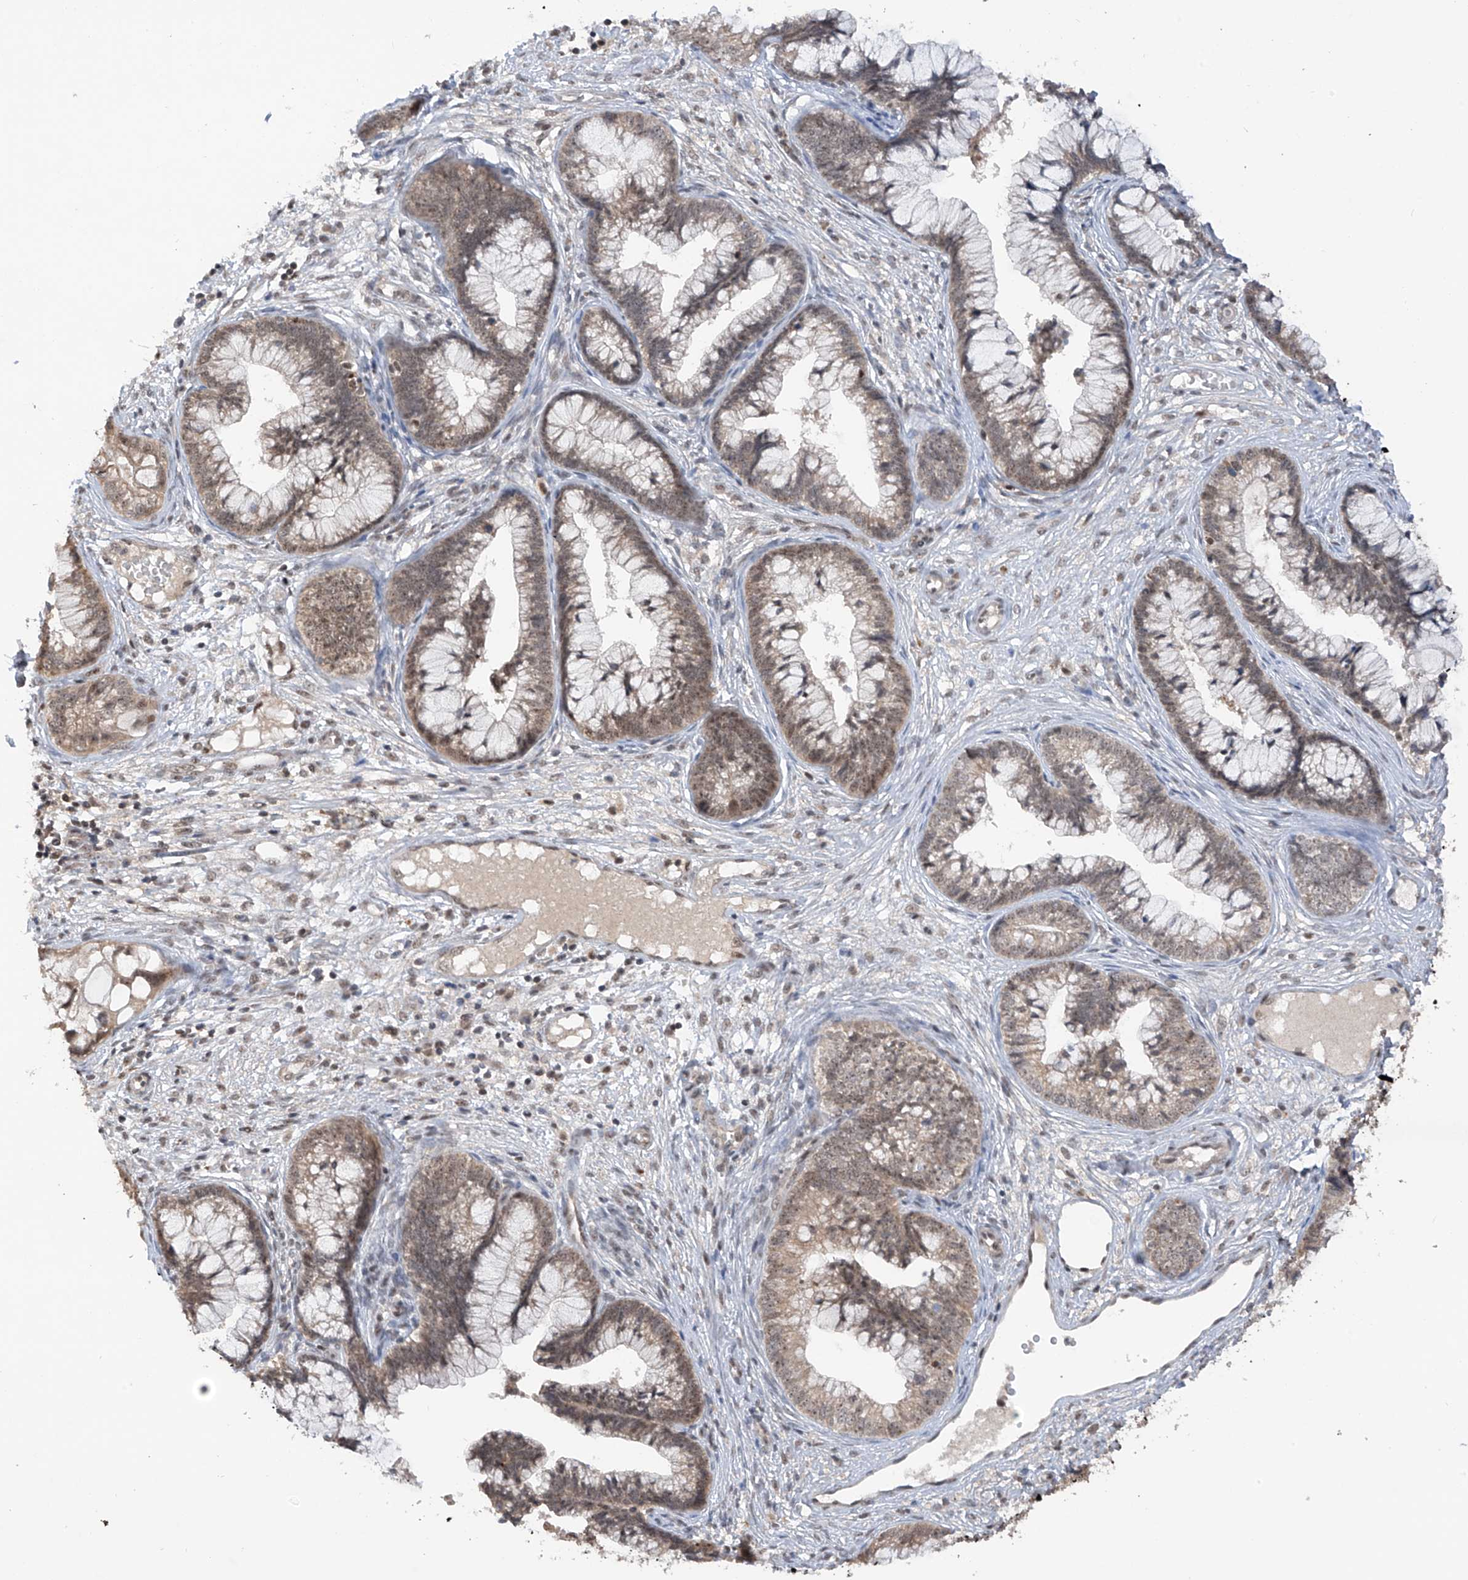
{"staining": {"intensity": "moderate", "quantity": ">75%", "location": "cytoplasmic/membranous,nuclear"}, "tissue": "cervical cancer", "cell_type": "Tumor cells", "image_type": "cancer", "snomed": [{"axis": "morphology", "description": "Adenocarcinoma, NOS"}, {"axis": "topography", "description": "Cervix"}], "caption": "Protein positivity by IHC displays moderate cytoplasmic/membranous and nuclear expression in approximately >75% of tumor cells in cervical cancer (adenocarcinoma).", "gene": "RPAIN", "patient": {"sex": "female", "age": 44}}